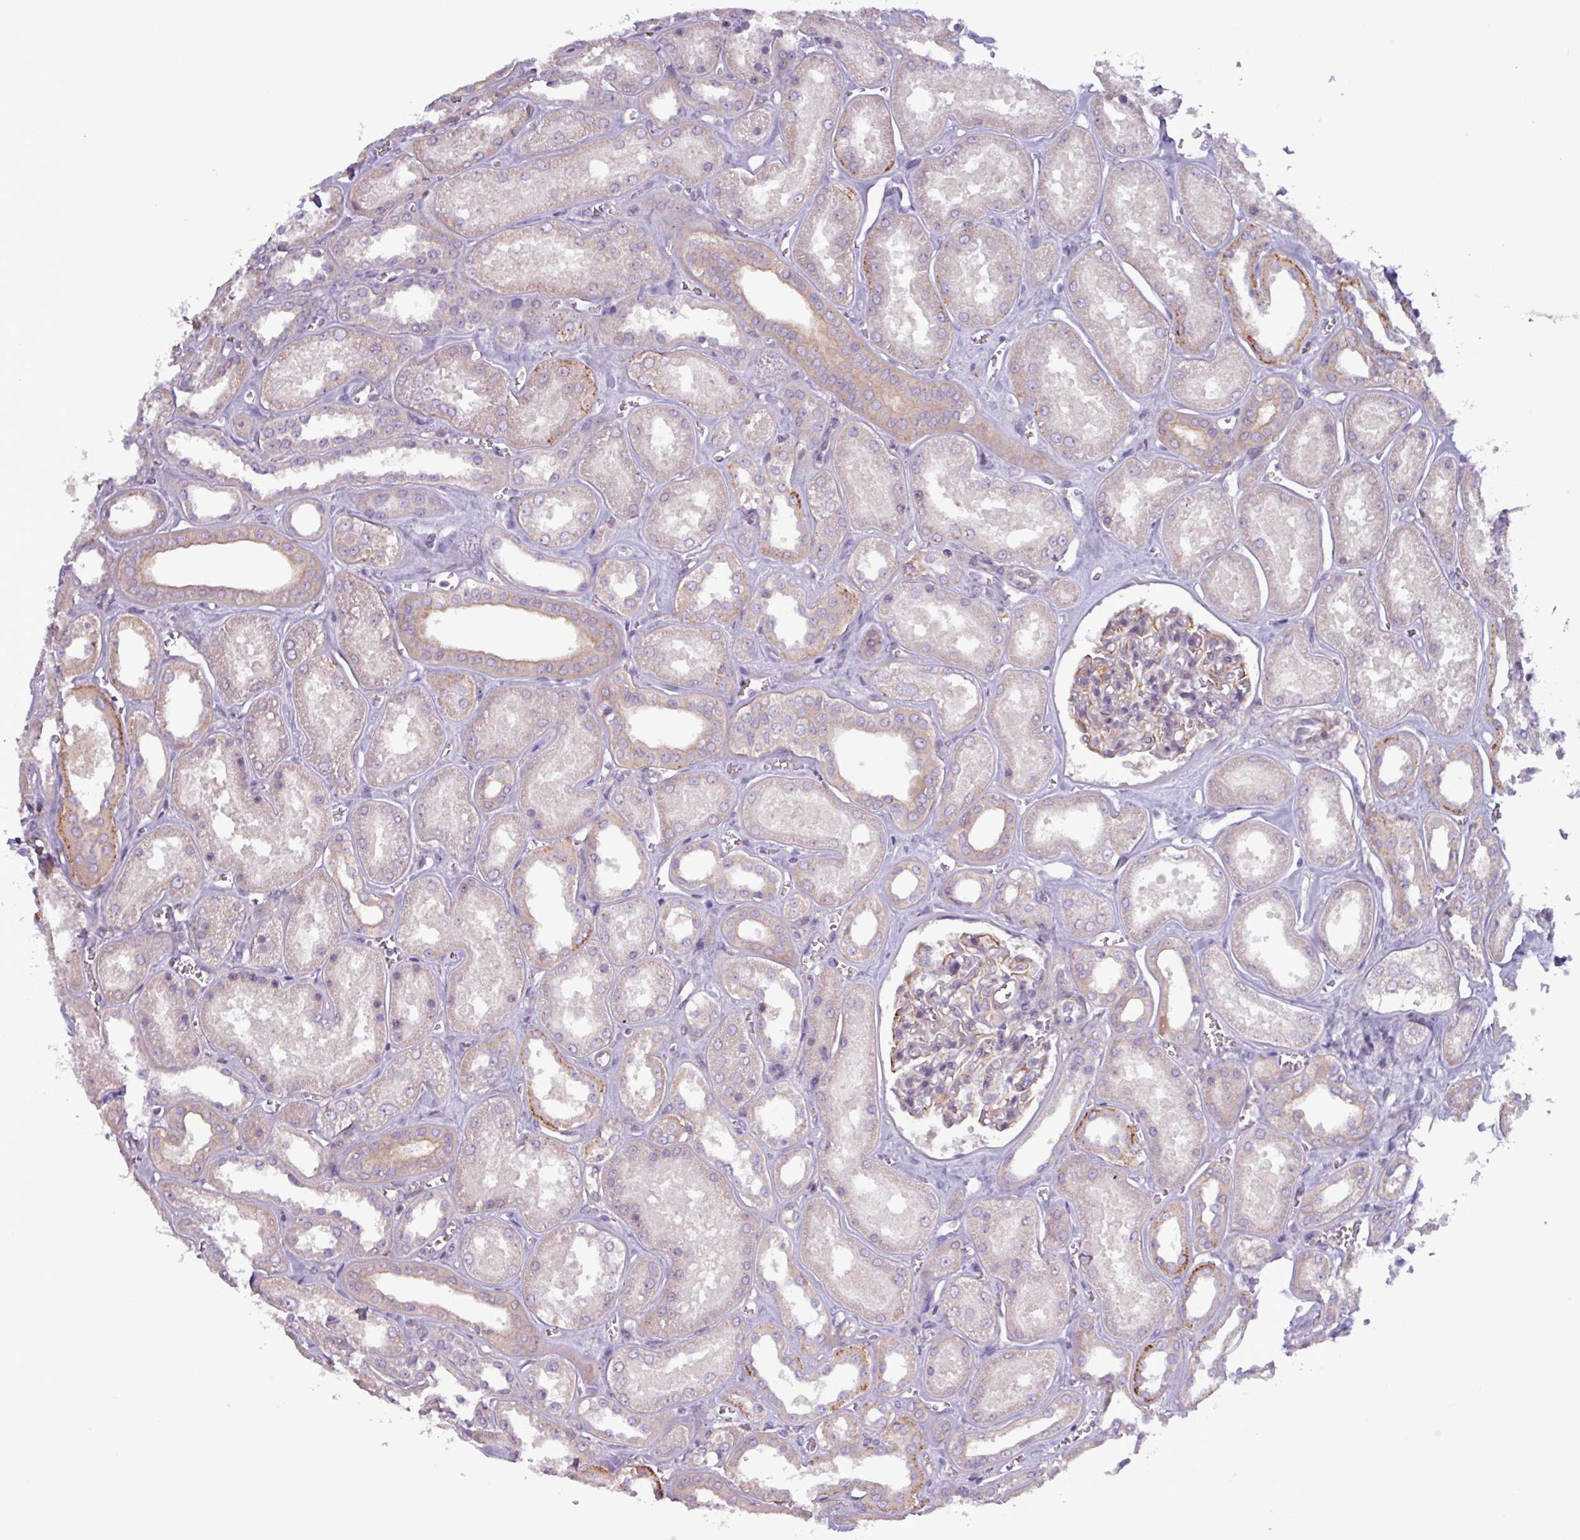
{"staining": {"intensity": "moderate", "quantity": "<25%", "location": "cytoplasmic/membranous"}, "tissue": "kidney", "cell_type": "Cells in glomeruli", "image_type": "normal", "snomed": [{"axis": "morphology", "description": "Normal tissue, NOS"}, {"axis": "morphology", "description": "Adenocarcinoma, NOS"}, {"axis": "topography", "description": "Kidney"}], "caption": "A histopathology image showing moderate cytoplasmic/membranous staining in about <25% of cells in glomeruli in unremarkable kidney, as visualized by brown immunohistochemical staining.", "gene": "PLIN2", "patient": {"sex": "female", "age": 68}}